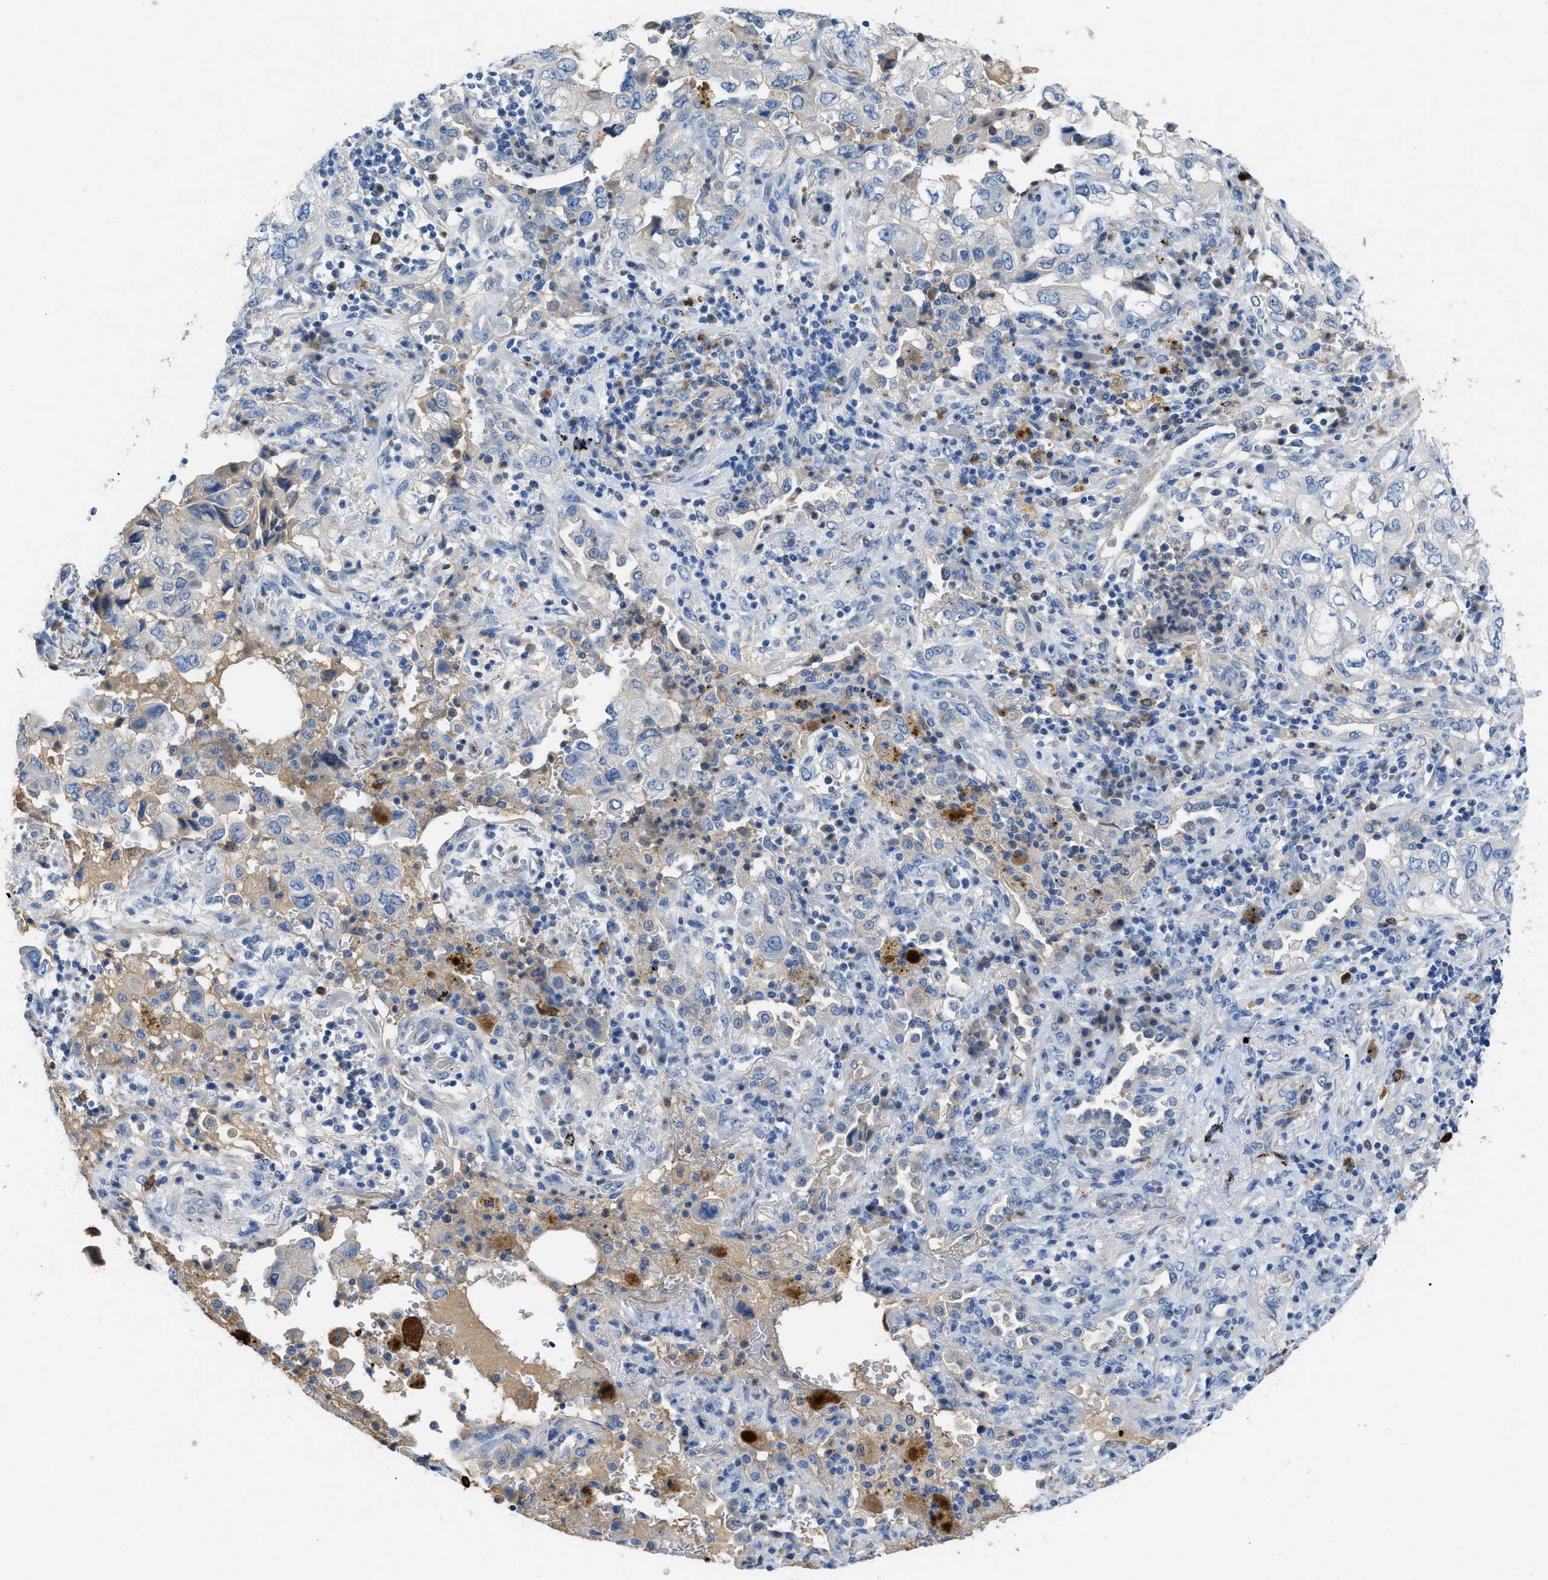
{"staining": {"intensity": "weak", "quantity": "<25%", "location": "cytoplasmic/membranous"}, "tissue": "lung cancer", "cell_type": "Tumor cells", "image_type": "cancer", "snomed": [{"axis": "morphology", "description": "Adenocarcinoma, NOS"}, {"axis": "topography", "description": "Lung"}], "caption": "Image shows no significant protein staining in tumor cells of adenocarcinoma (lung).", "gene": "SPEG", "patient": {"sex": "male", "age": 64}}